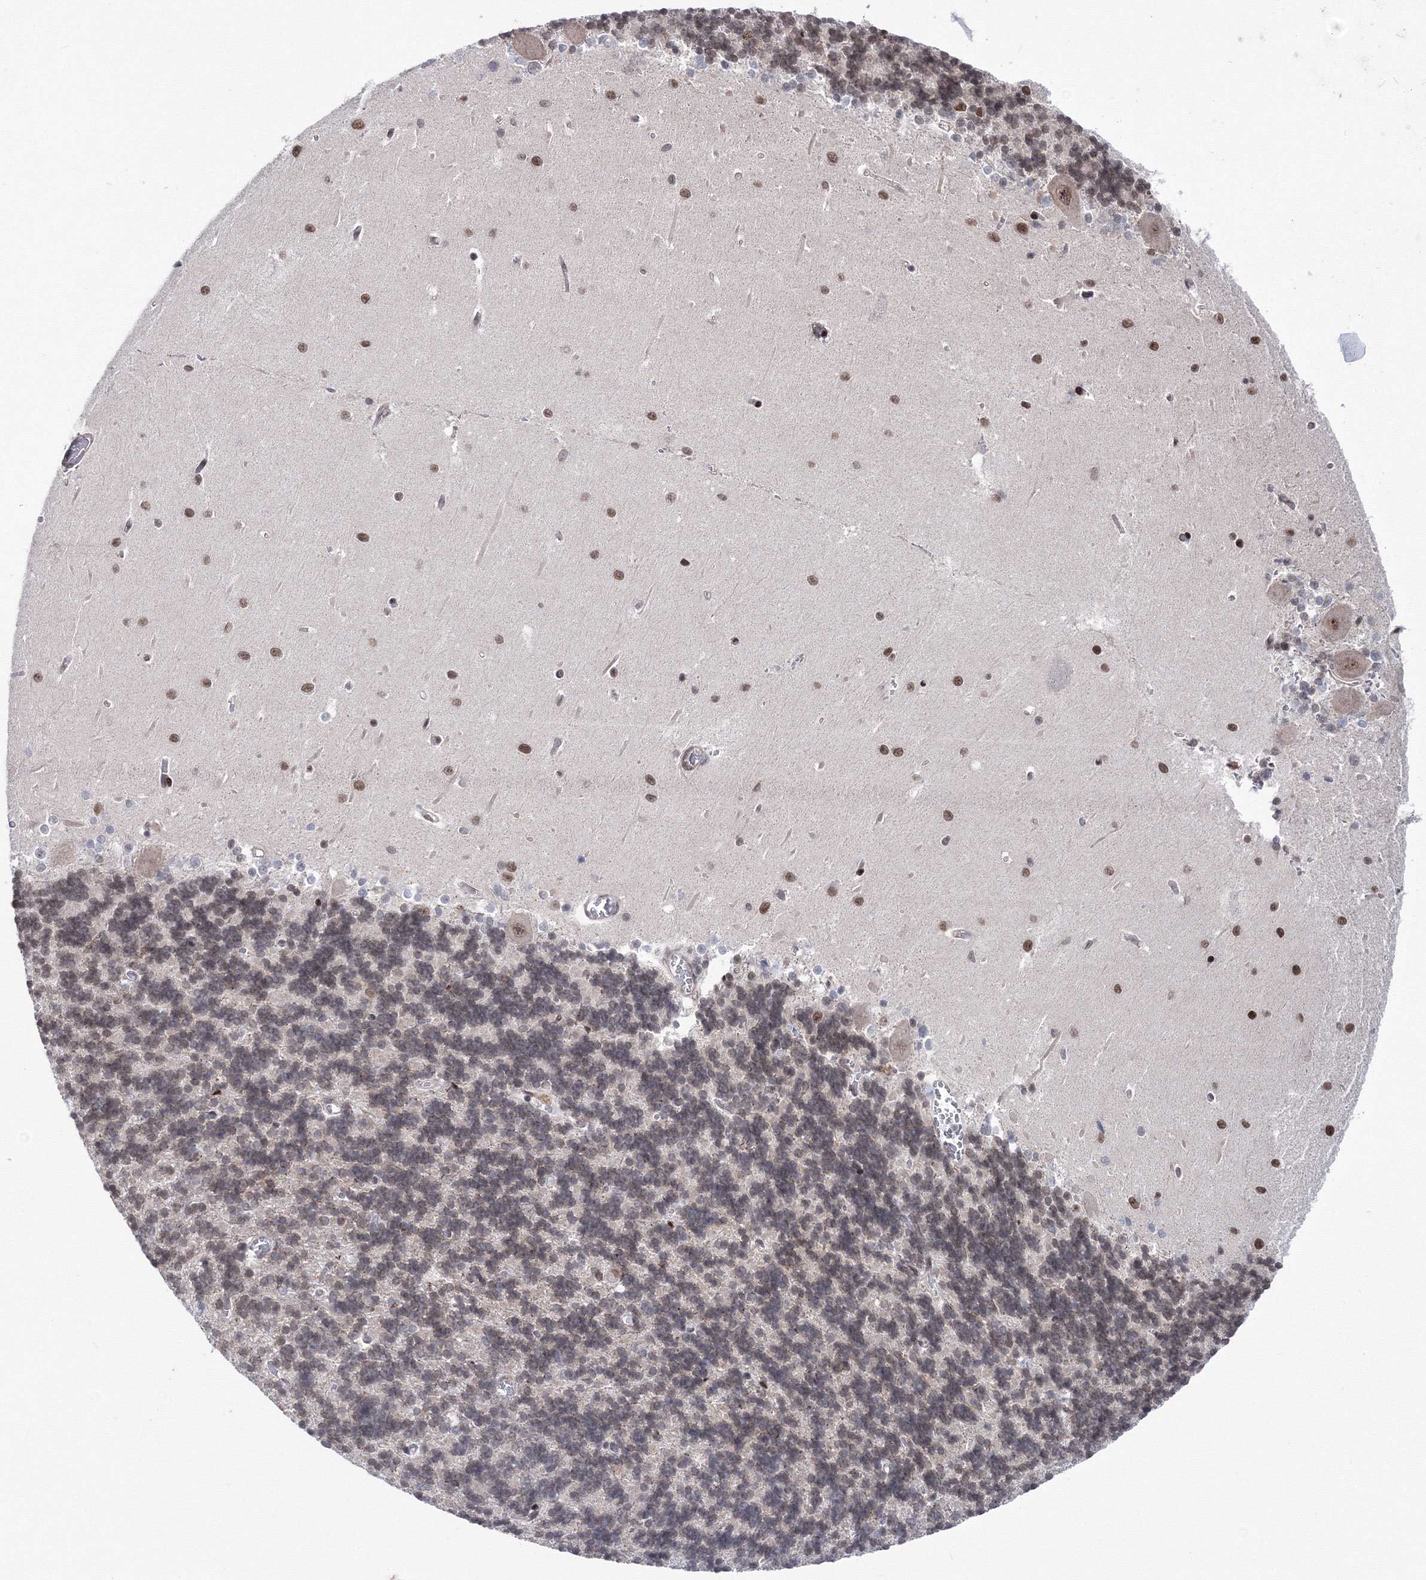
{"staining": {"intensity": "weak", "quantity": "25%-75%", "location": "nuclear"}, "tissue": "cerebellum", "cell_type": "Cells in granular layer", "image_type": "normal", "snomed": [{"axis": "morphology", "description": "Normal tissue, NOS"}, {"axis": "topography", "description": "Cerebellum"}], "caption": "Cerebellum was stained to show a protein in brown. There is low levels of weak nuclear expression in about 25%-75% of cells in granular layer. (Brightfield microscopy of DAB IHC at high magnification).", "gene": "TATDN2", "patient": {"sex": "male", "age": 37}}